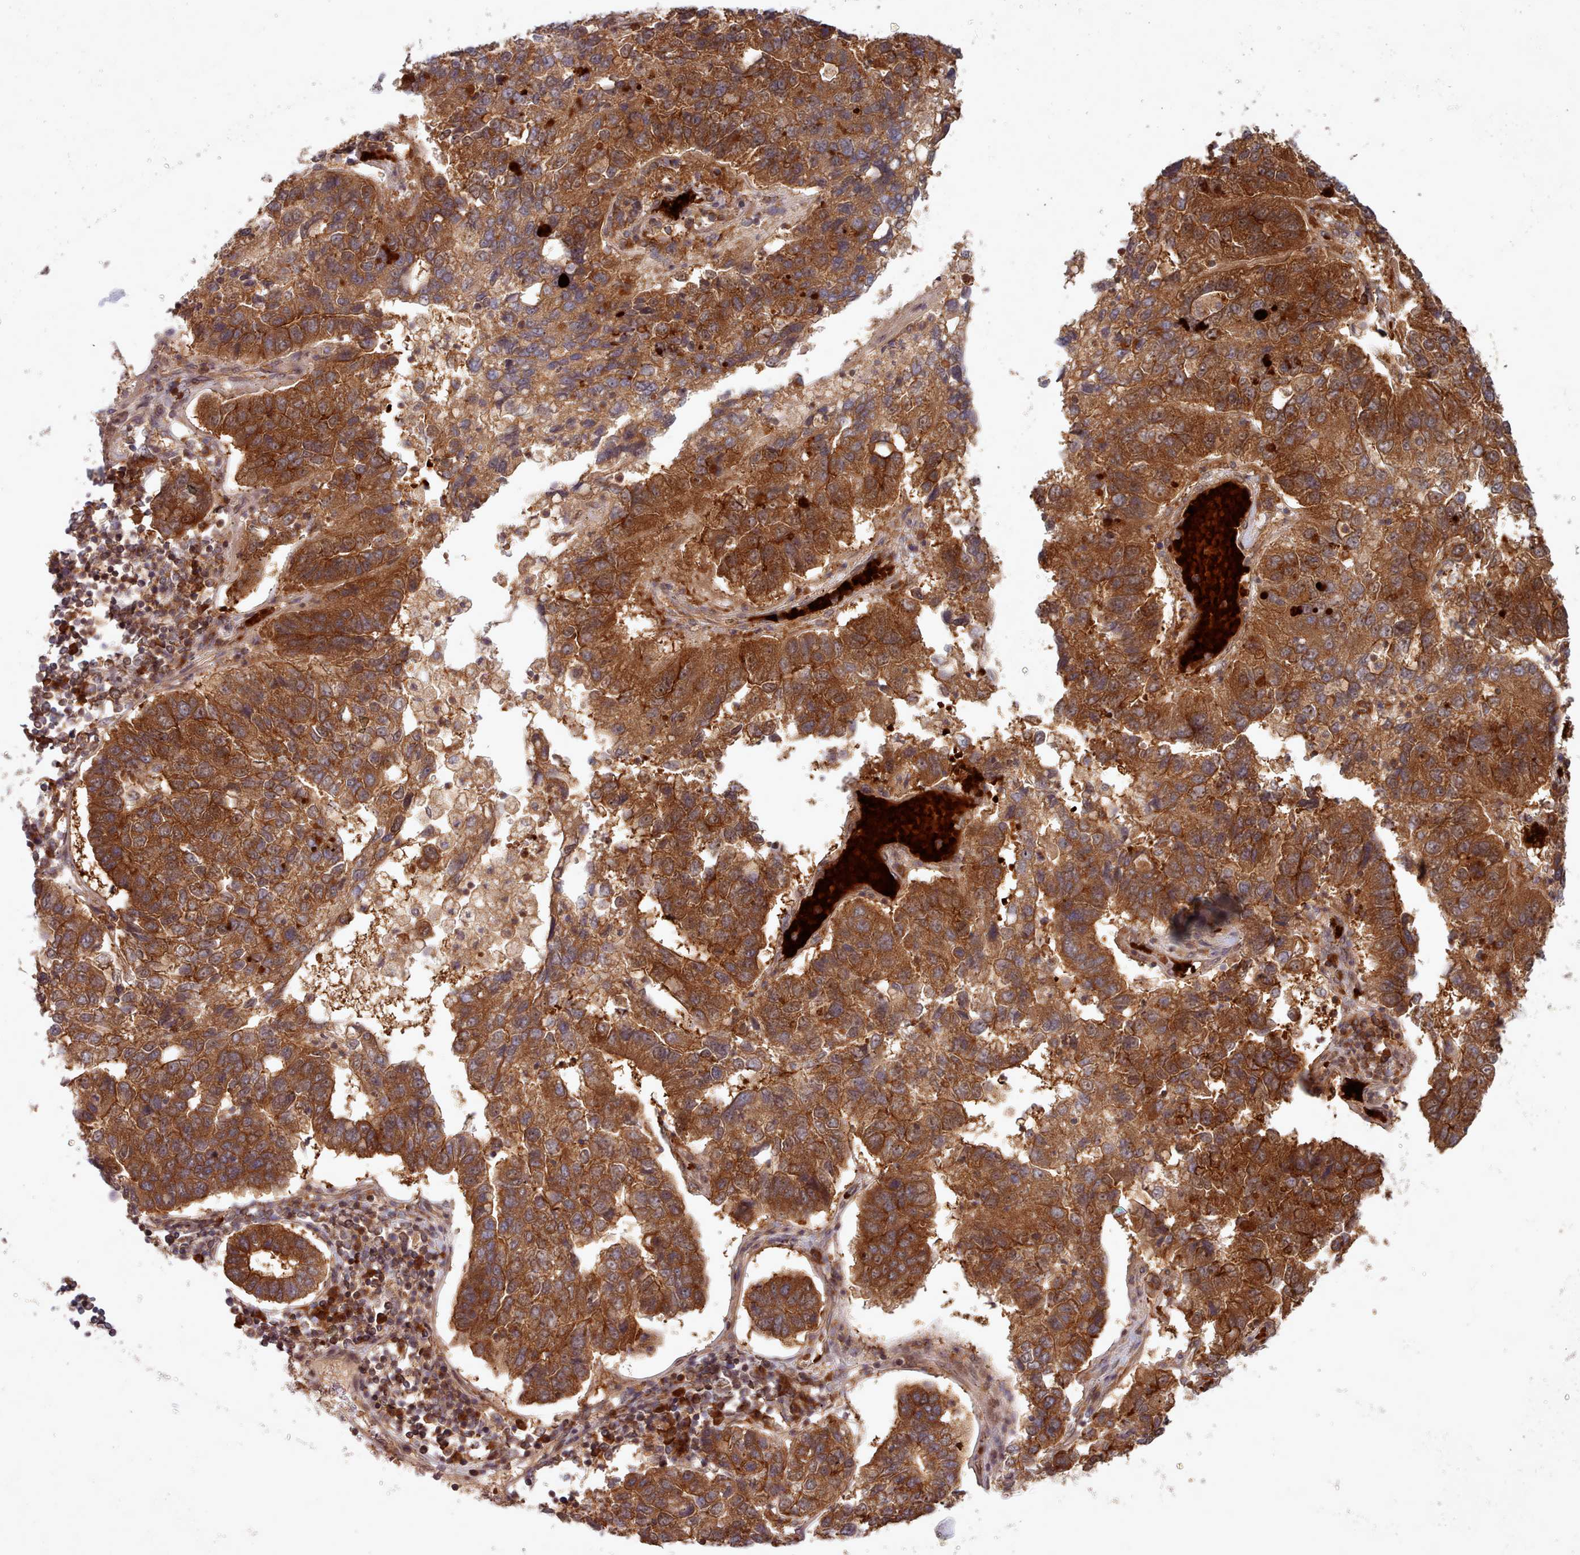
{"staining": {"intensity": "strong", "quantity": ">75%", "location": "cytoplasmic/membranous"}, "tissue": "pancreatic cancer", "cell_type": "Tumor cells", "image_type": "cancer", "snomed": [{"axis": "morphology", "description": "Adenocarcinoma, NOS"}, {"axis": "topography", "description": "Pancreas"}], "caption": "A micrograph showing strong cytoplasmic/membranous expression in approximately >75% of tumor cells in adenocarcinoma (pancreatic), as visualized by brown immunohistochemical staining.", "gene": "UBE2G1", "patient": {"sex": "female", "age": 61}}